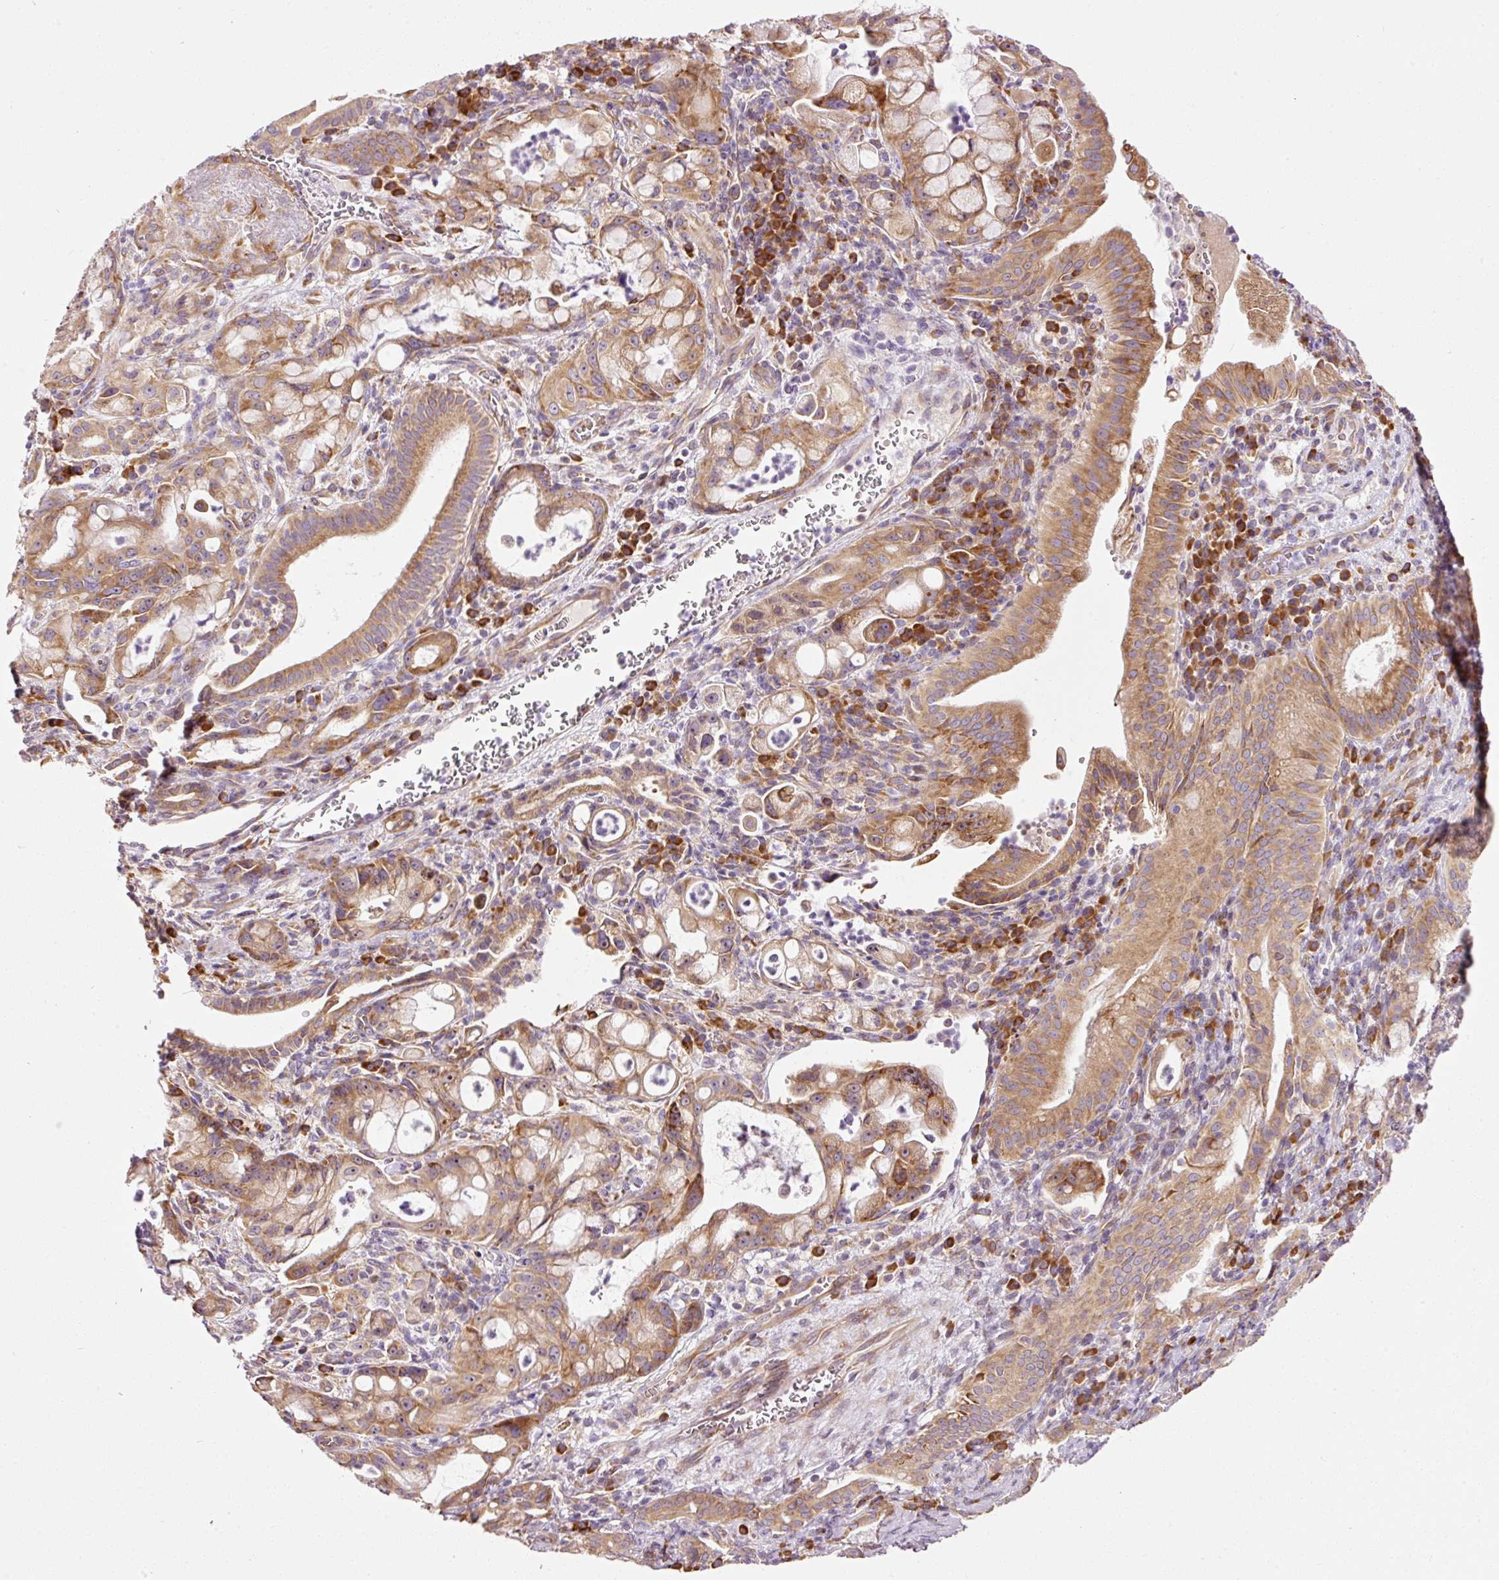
{"staining": {"intensity": "moderate", "quantity": ">75%", "location": "cytoplasmic/membranous"}, "tissue": "pancreatic cancer", "cell_type": "Tumor cells", "image_type": "cancer", "snomed": [{"axis": "morphology", "description": "Adenocarcinoma, NOS"}, {"axis": "topography", "description": "Pancreas"}], "caption": "Adenocarcinoma (pancreatic) stained with DAB (3,3'-diaminobenzidine) IHC reveals medium levels of moderate cytoplasmic/membranous positivity in about >75% of tumor cells. Immunohistochemistry stains the protein in brown and the nuclei are stained blue.", "gene": "RPL10A", "patient": {"sex": "male", "age": 68}}